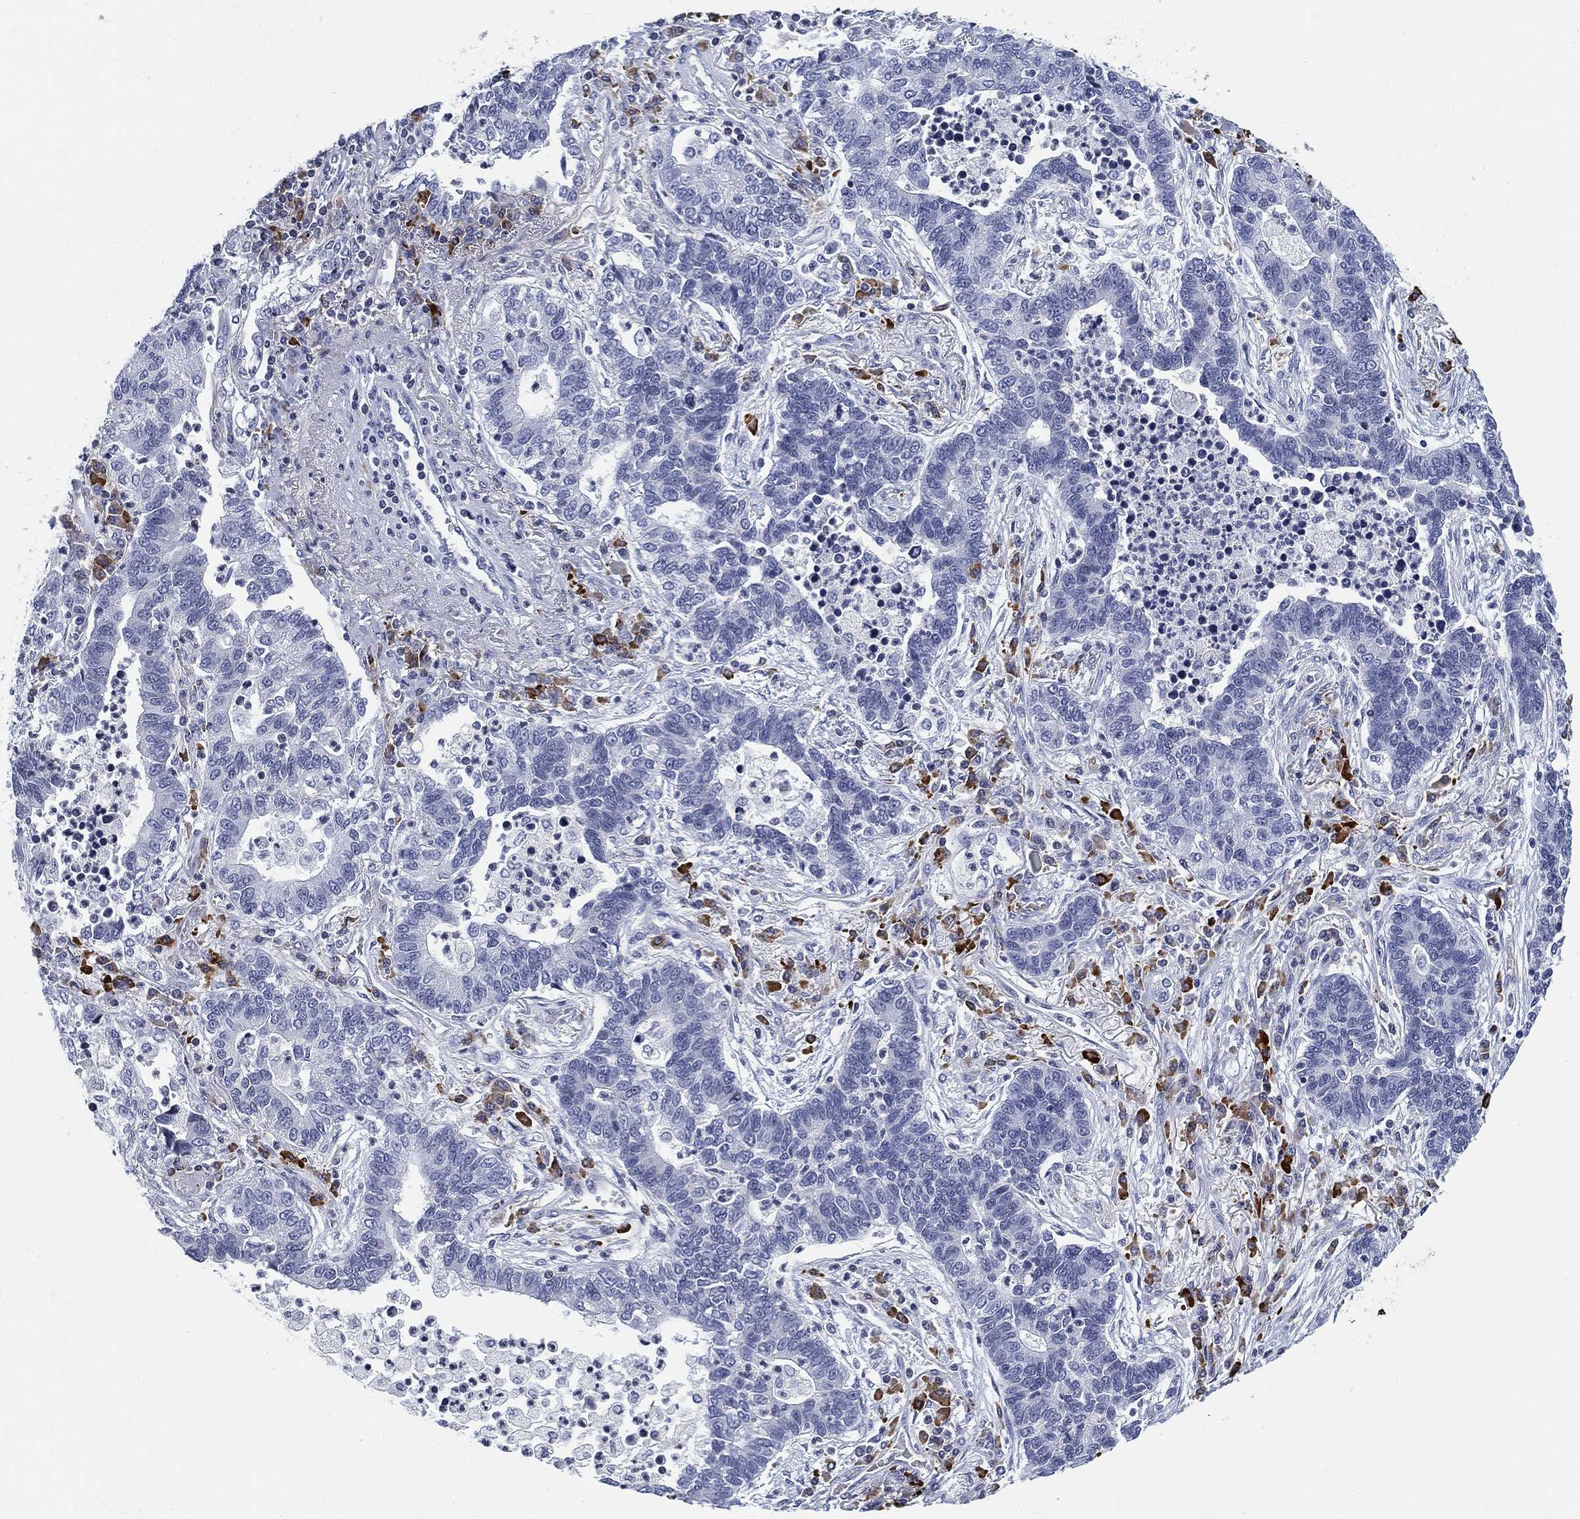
{"staining": {"intensity": "negative", "quantity": "none", "location": "none"}, "tissue": "lung cancer", "cell_type": "Tumor cells", "image_type": "cancer", "snomed": [{"axis": "morphology", "description": "Adenocarcinoma, NOS"}, {"axis": "topography", "description": "Lung"}], "caption": "DAB immunohistochemical staining of lung cancer (adenocarcinoma) exhibits no significant positivity in tumor cells.", "gene": "FYB1", "patient": {"sex": "female", "age": 57}}